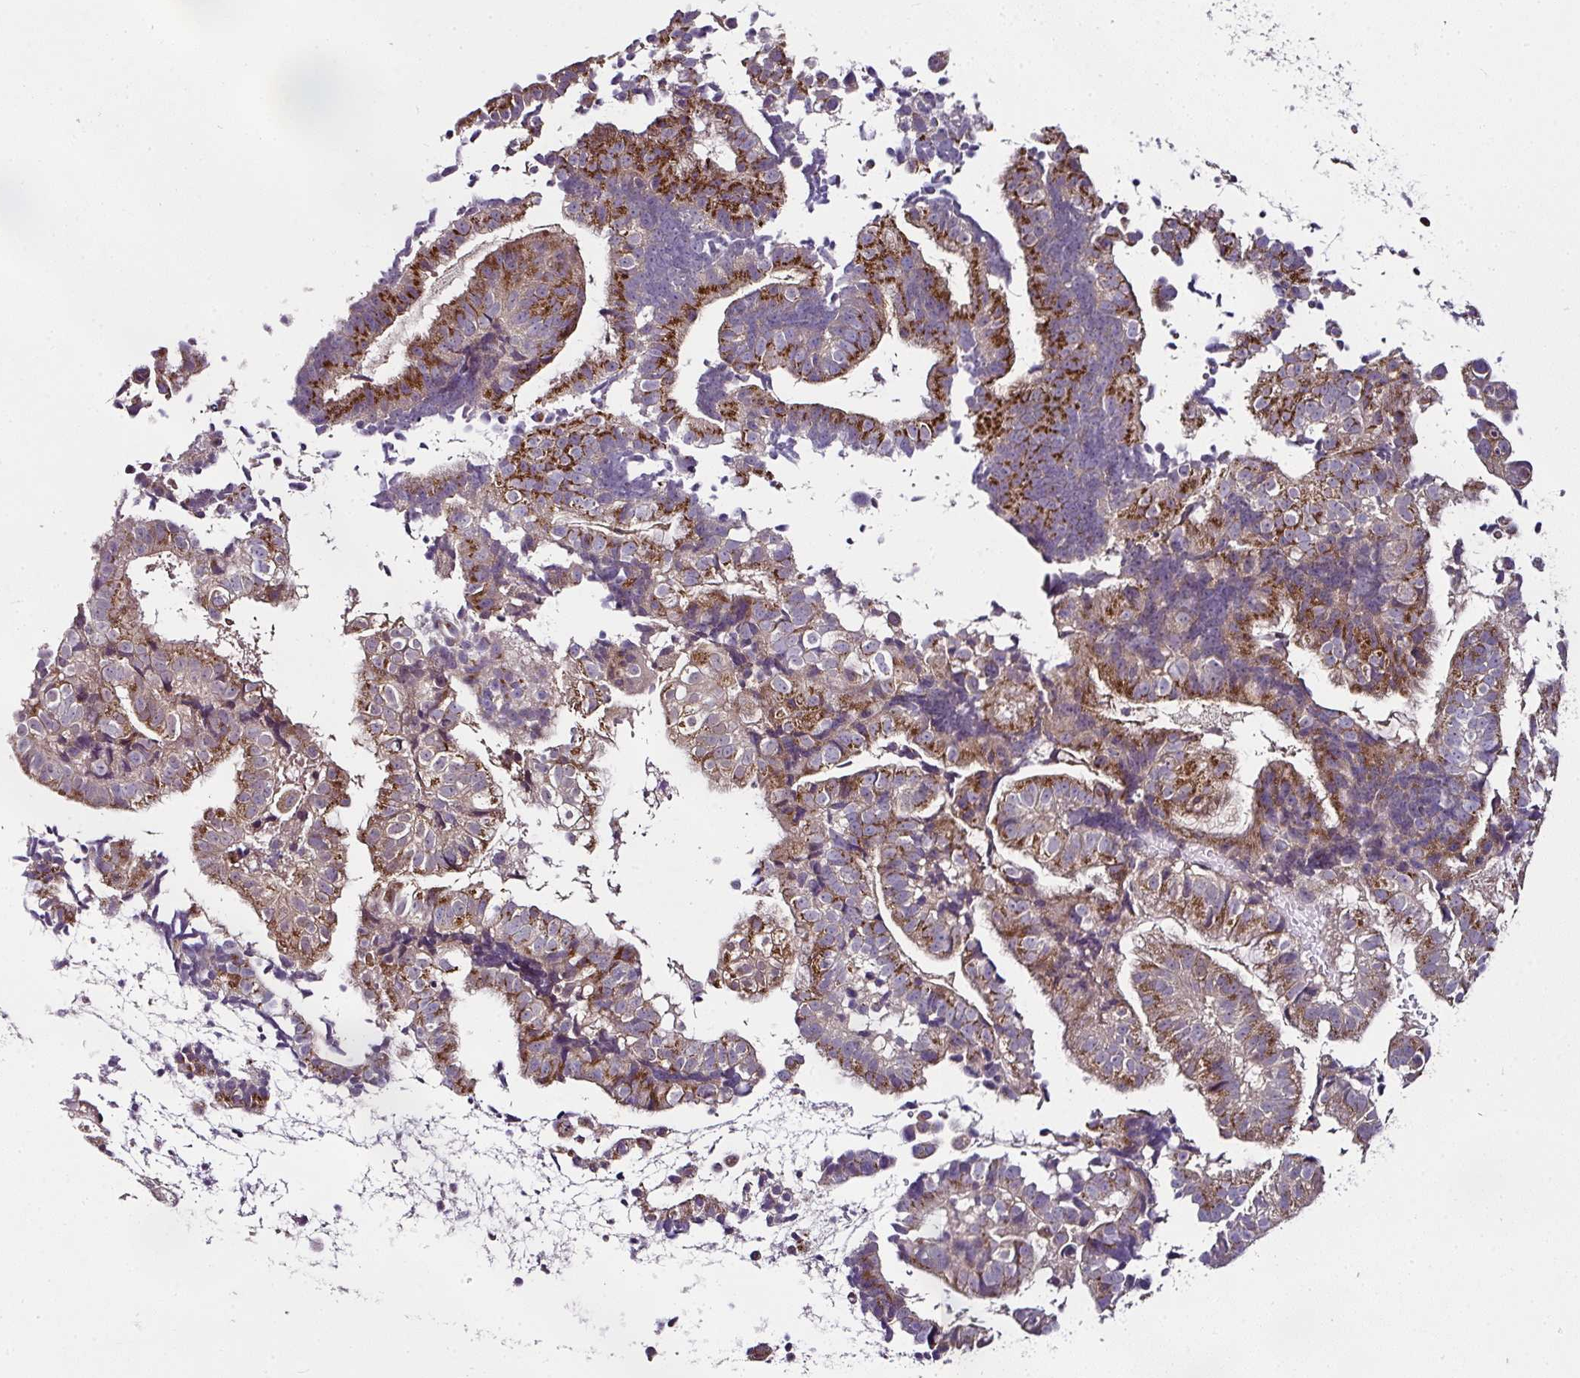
{"staining": {"intensity": "strong", "quantity": "25%-75%", "location": "cytoplasmic/membranous"}, "tissue": "endometrial cancer", "cell_type": "Tumor cells", "image_type": "cancer", "snomed": [{"axis": "morphology", "description": "Adenocarcinoma, NOS"}, {"axis": "topography", "description": "Endometrium"}], "caption": "Protein staining of adenocarcinoma (endometrial) tissue shows strong cytoplasmic/membranous staining in about 25%-75% of tumor cells.", "gene": "SKIC2", "patient": {"sex": "female", "age": 76}}